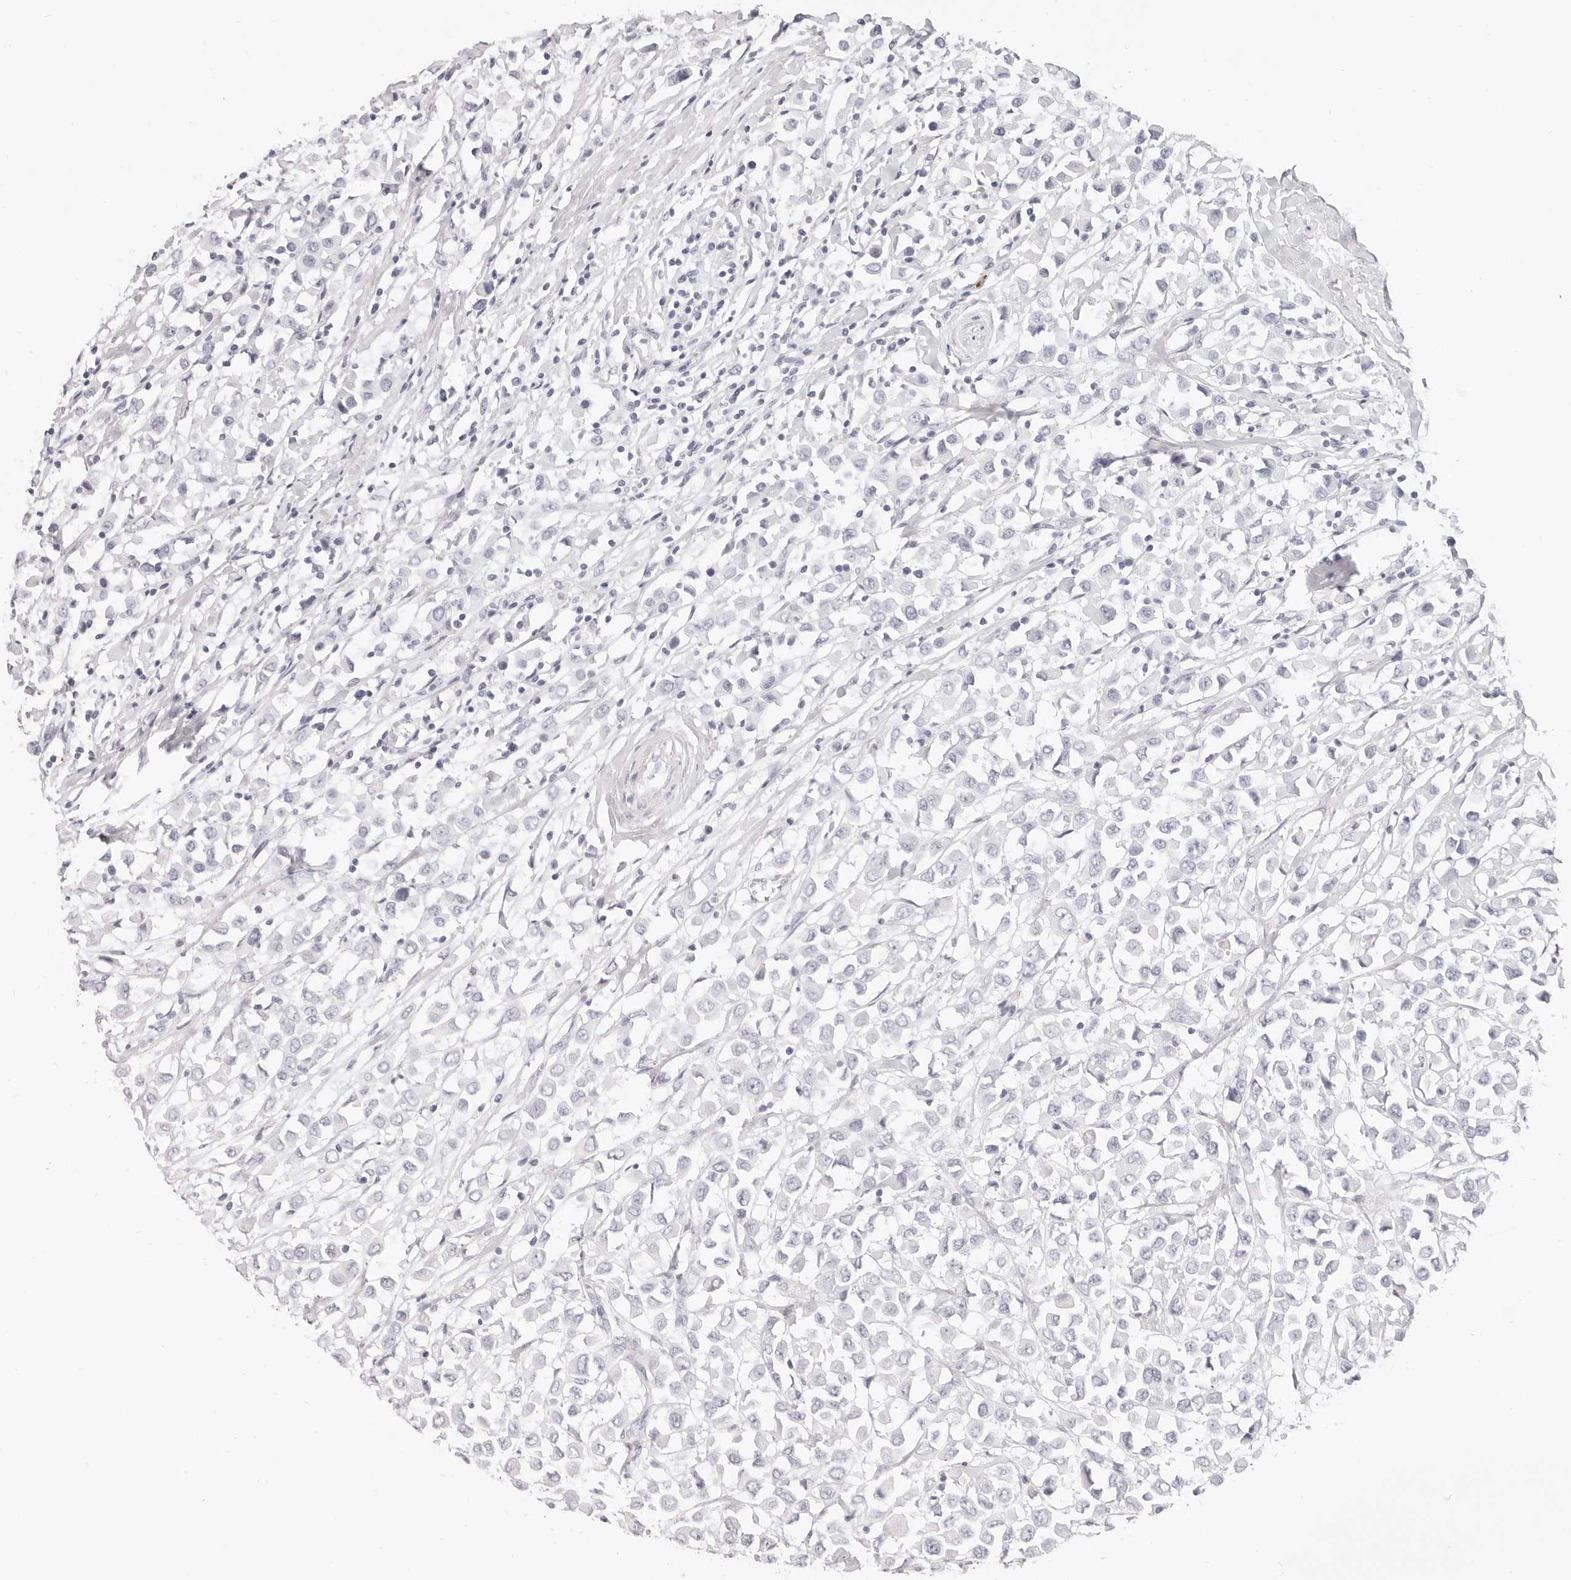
{"staining": {"intensity": "negative", "quantity": "none", "location": "none"}, "tissue": "breast cancer", "cell_type": "Tumor cells", "image_type": "cancer", "snomed": [{"axis": "morphology", "description": "Duct carcinoma"}, {"axis": "topography", "description": "Breast"}], "caption": "This micrograph is of breast cancer stained with IHC to label a protein in brown with the nuclei are counter-stained blue. There is no positivity in tumor cells.", "gene": "CAMP", "patient": {"sex": "female", "age": 61}}